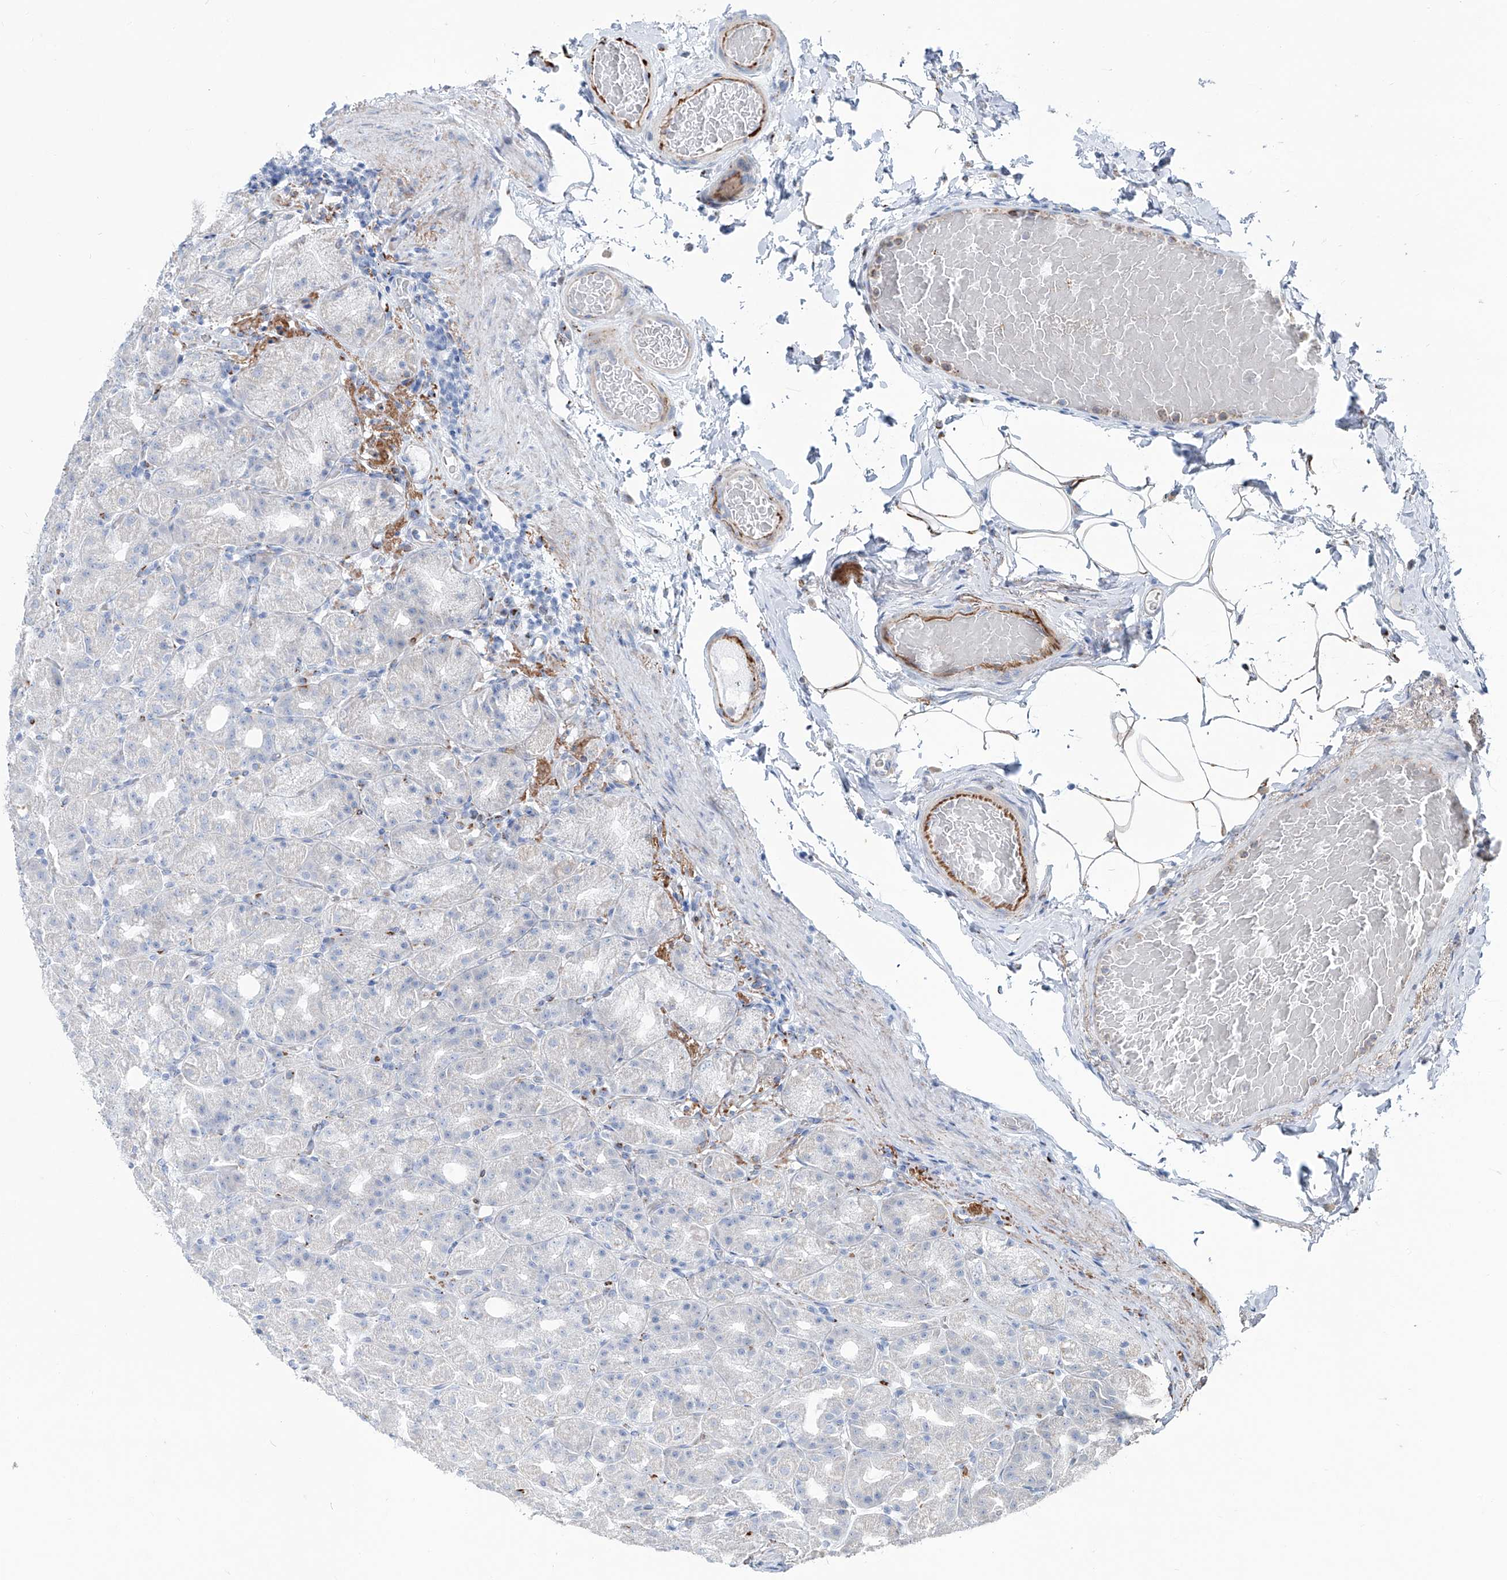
{"staining": {"intensity": "moderate", "quantity": "<25%", "location": "cytoplasmic/membranous"}, "tissue": "stomach", "cell_type": "Glandular cells", "image_type": "normal", "snomed": [{"axis": "morphology", "description": "Normal tissue, NOS"}, {"axis": "topography", "description": "Stomach, upper"}], "caption": "Stomach stained for a protein (brown) reveals moderate cytoplasmic/membranous positive staining in about <25% of glandular cells.", "gene": "CDH5", "patient": {"sex": "male", "age": 68}}